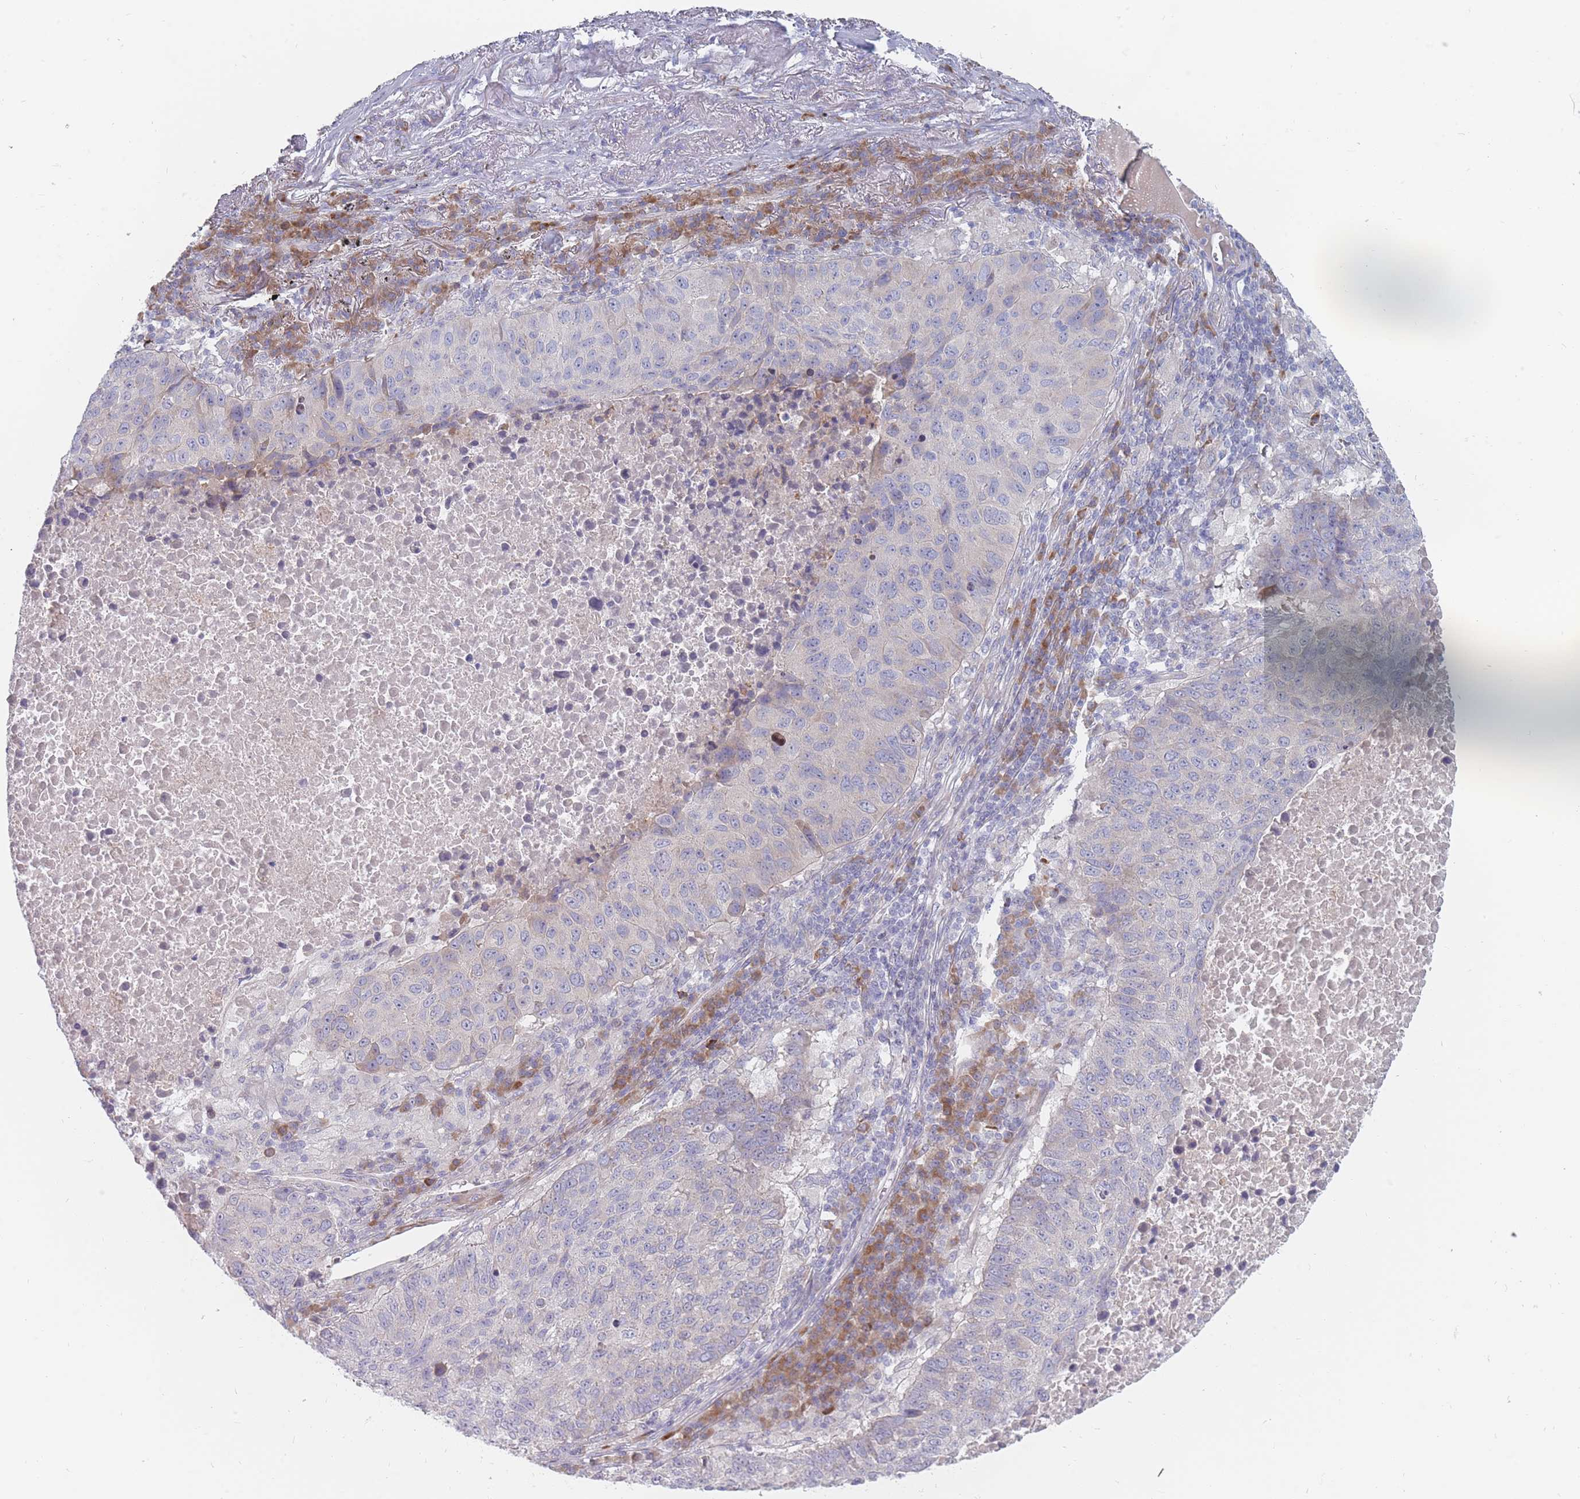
{"staining": {"intensity": "negative", "quantity": "none", "location": "none"}, "tissue": "lung cancer", "cell_type": "Tumor cells", "image_type": "cancer", "snomed": [{"axis": "morphology", "description": "Squamous cell carcinoma, NOS"}, {"axis": "topography", "description": "Lung"}], "caption": "Protein analysis of squamous cell carcinoma (lung) shows no significant staining in tumor cells.", "gene": "SPATS1", "patient": {"sex": "male", "age": 73}}